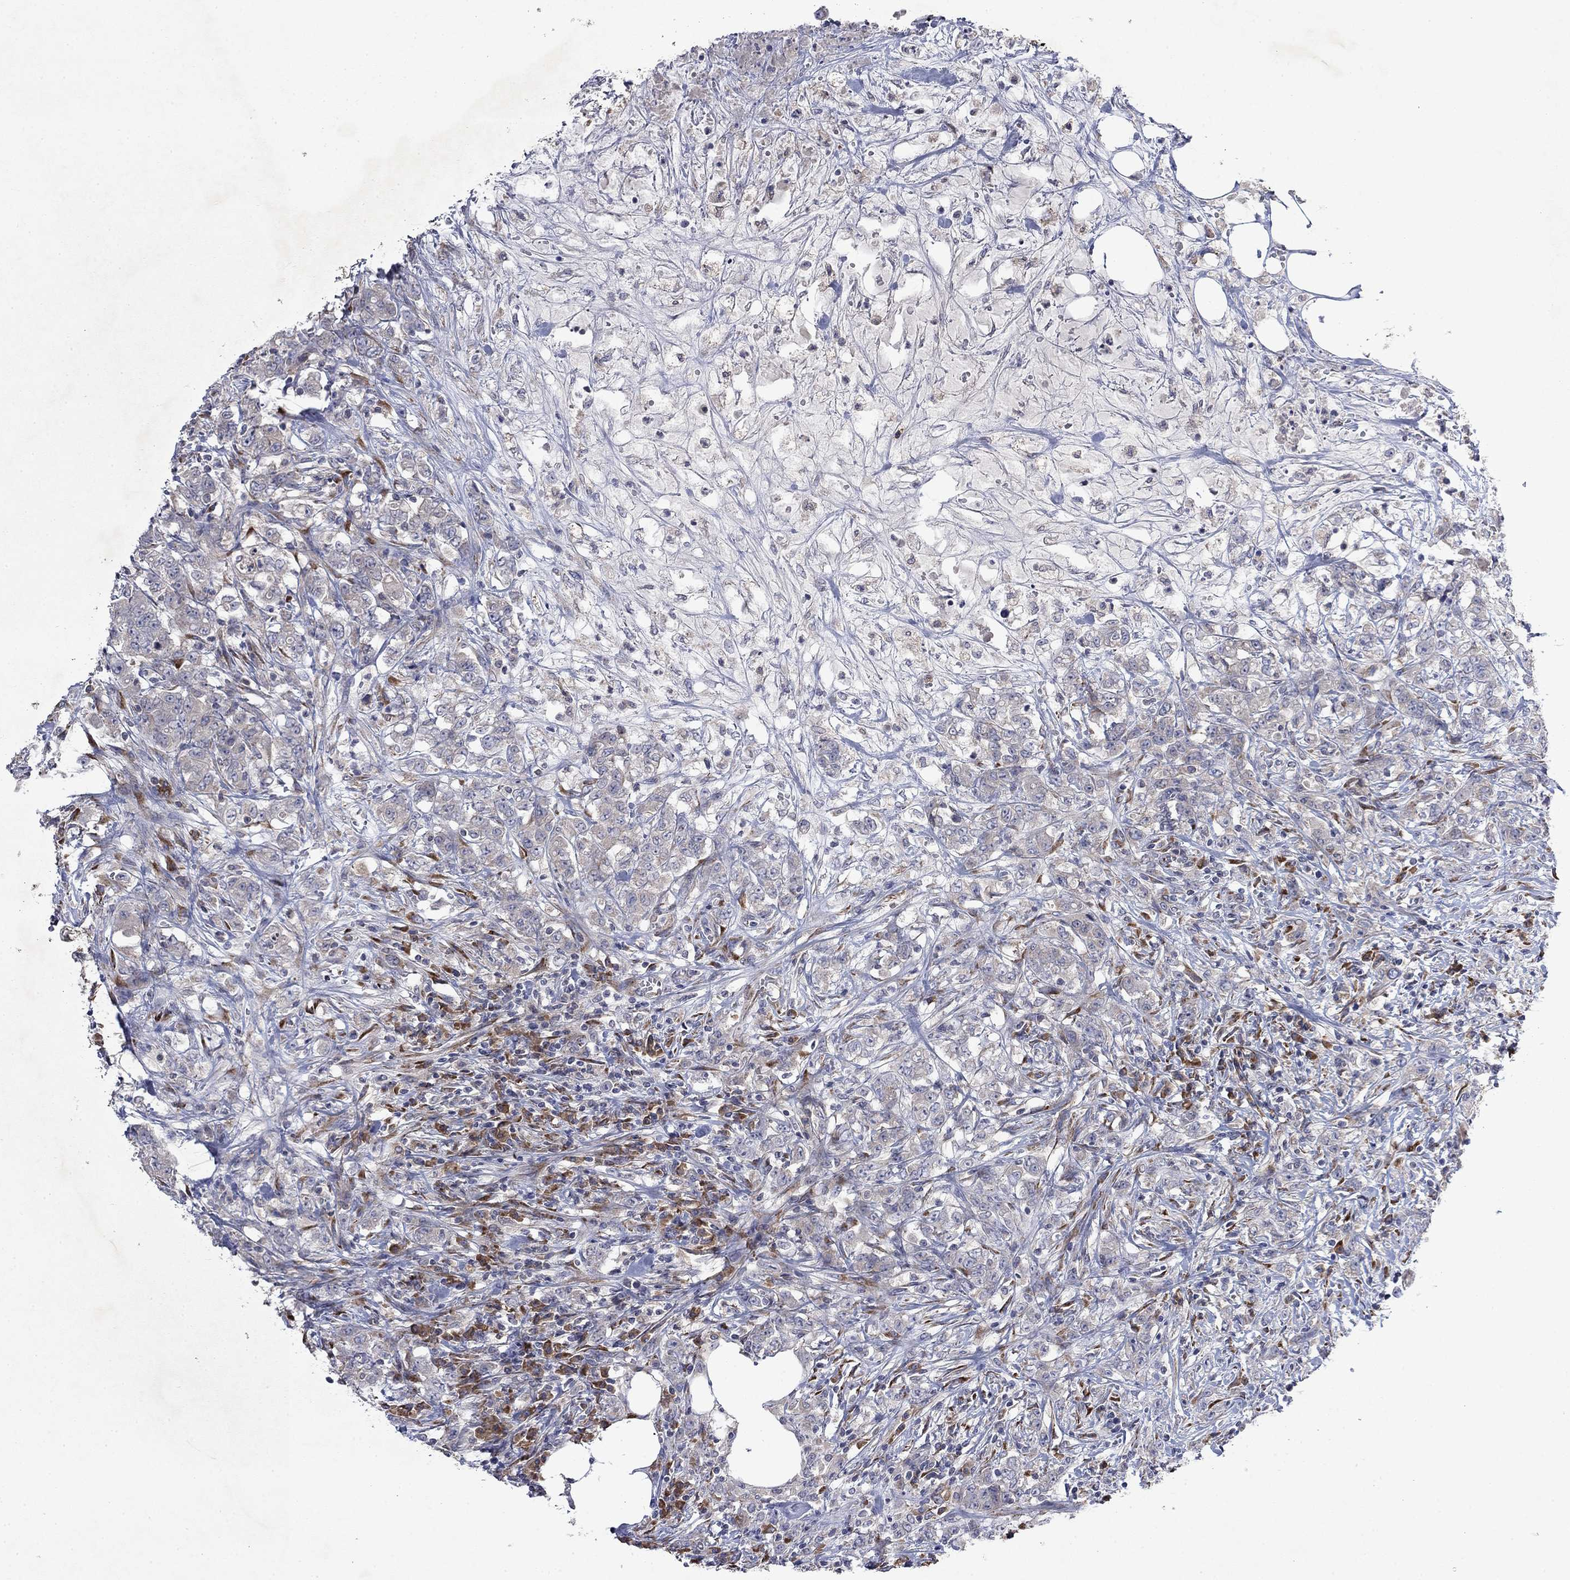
{"staining": {"intensity": "strong", "quantity": "<25%", "location": "cytoplasmic/membranous"}, "tissue": "colorectal cancer", "cell_type": "Tumor cells", "image_type": "cancer", "snomed": [{"axis": "morphology", "description": "Adenocarcinoma, NOS"}, {"axis": "topography", "description": "Colon"}], "caption": "Protein staining of adenocarcinoma (colorectal) tissue reveals strong cytoplasmic/membranous staining in about <25% of tumor cells.", "gene": "TMEM97", "patient": {"sex": "female", "age": 48}}